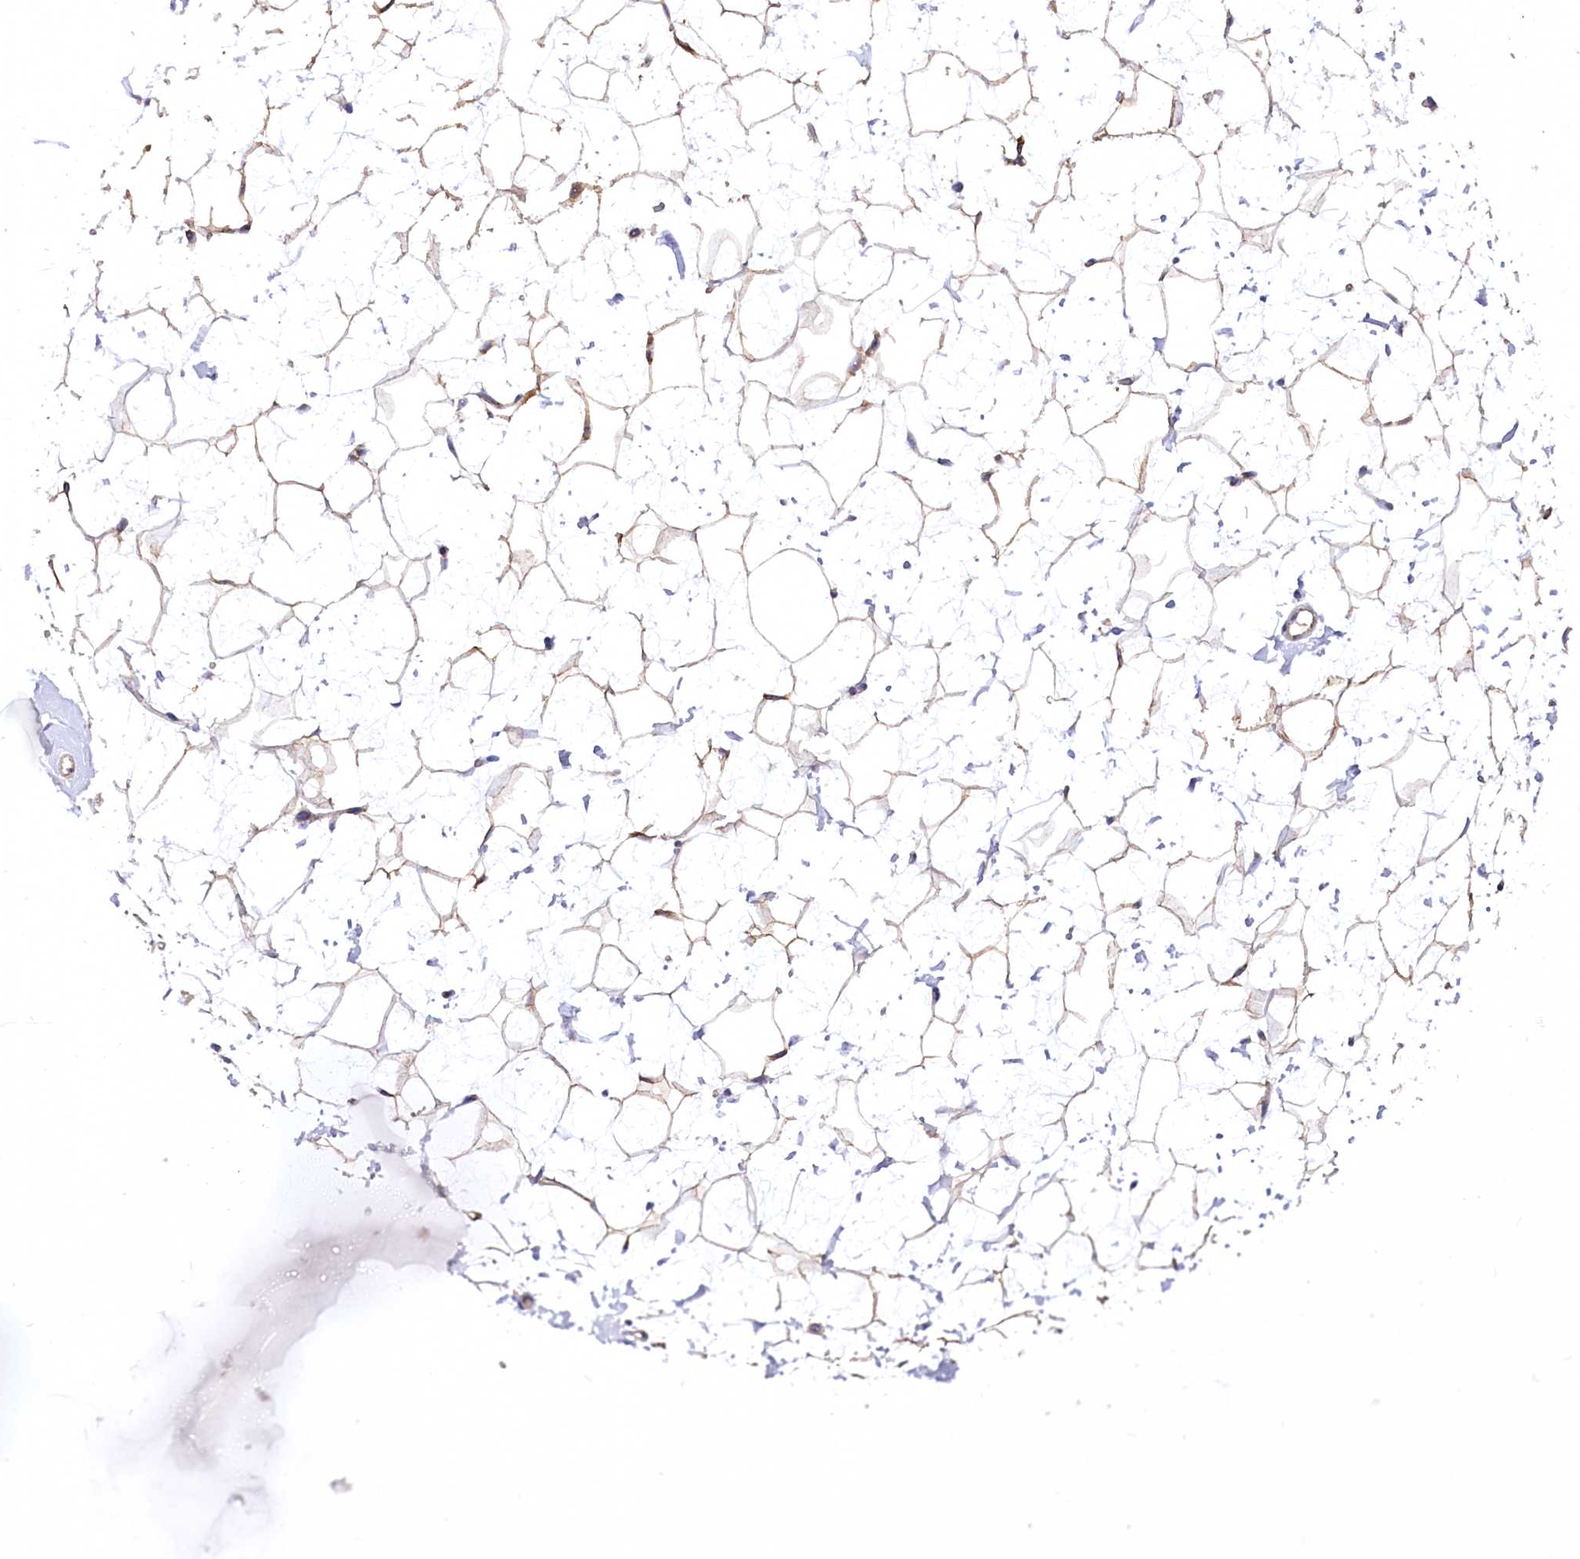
{"staining": {"intensity": "moderate", "quantity": ">75%", "location": "cytoplasmic/membranous,nuclear"}, "tissue": "breast", "cell_type": "Adipocytes", "image_type": "normal", "snomed": [{"axis": "morphology", "description": "Normal tissue, NOS"}, {"axis": "morphology", "description": "Adenoma, NOS"}, {"axis": "topography", "description": "Breast"}], "caption": "A photomicrograph showing moderate cytoplasmic/membranous,nuclear positivity in about >75% of adipocytes in normal breast, as visualized by brown immunohistochemical staining.", "gene": "PTER", "patient": {"sex": "female", "age": 23}}